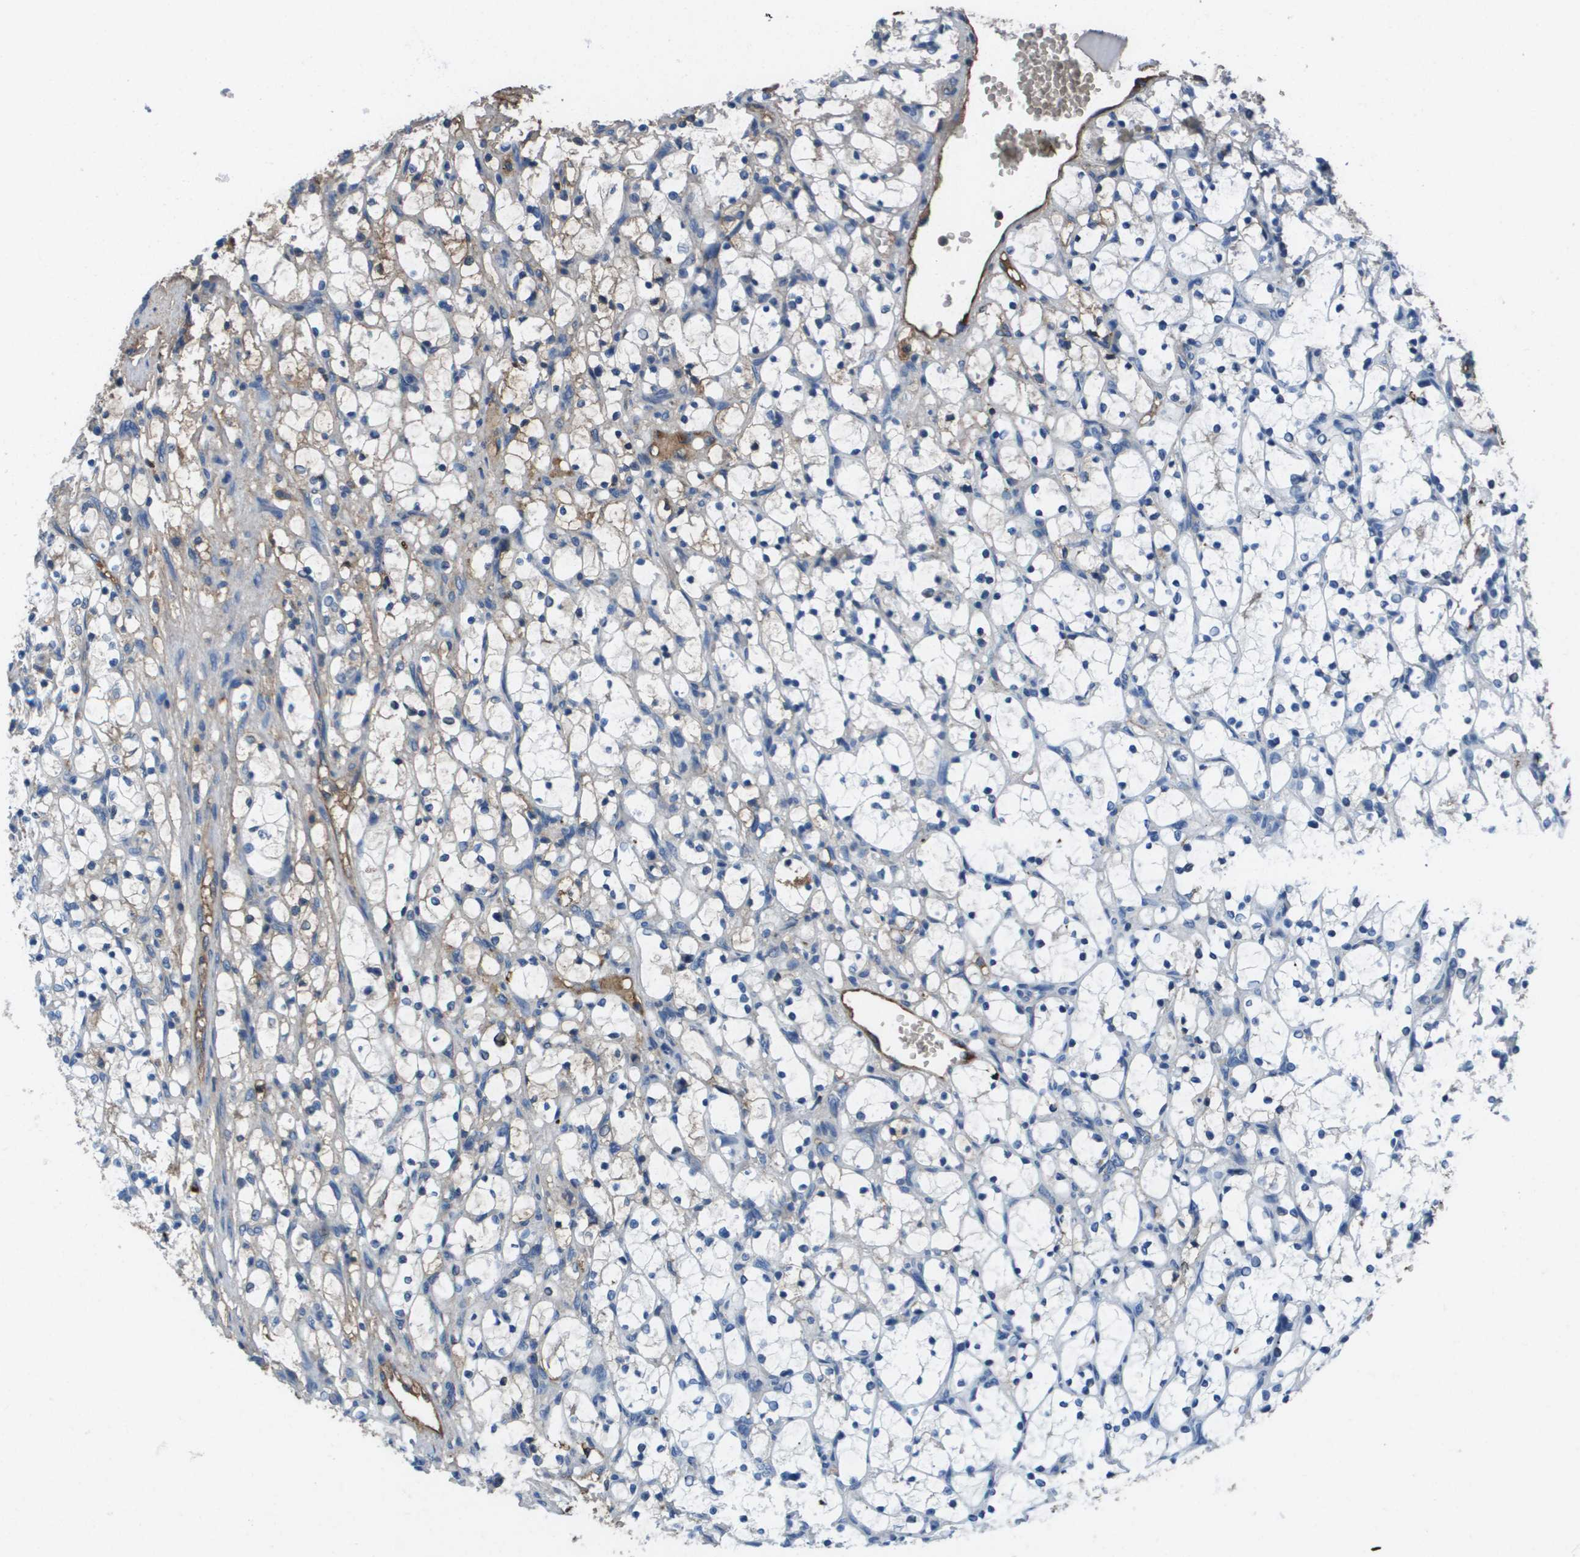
{"staining": {"intensity": "negative", "quantity": "none", "location": "none"}, "tissue": "renal cancer", "cell_type": "Tumor cells", "image_type": "cancer", "snomed": [{"axis": "morphology", "description": "Adenocarcinoma, NOS"}, {"axis": "topography", "description": "Kidney"}], "caption": "Renal cancer (adenocarcinoma) stained for a protein using immunohistochemistry (IHC) exhibits no staining tumor cells.", "gene": "VTN", "patient": {"sex": "female", "age": 69}}